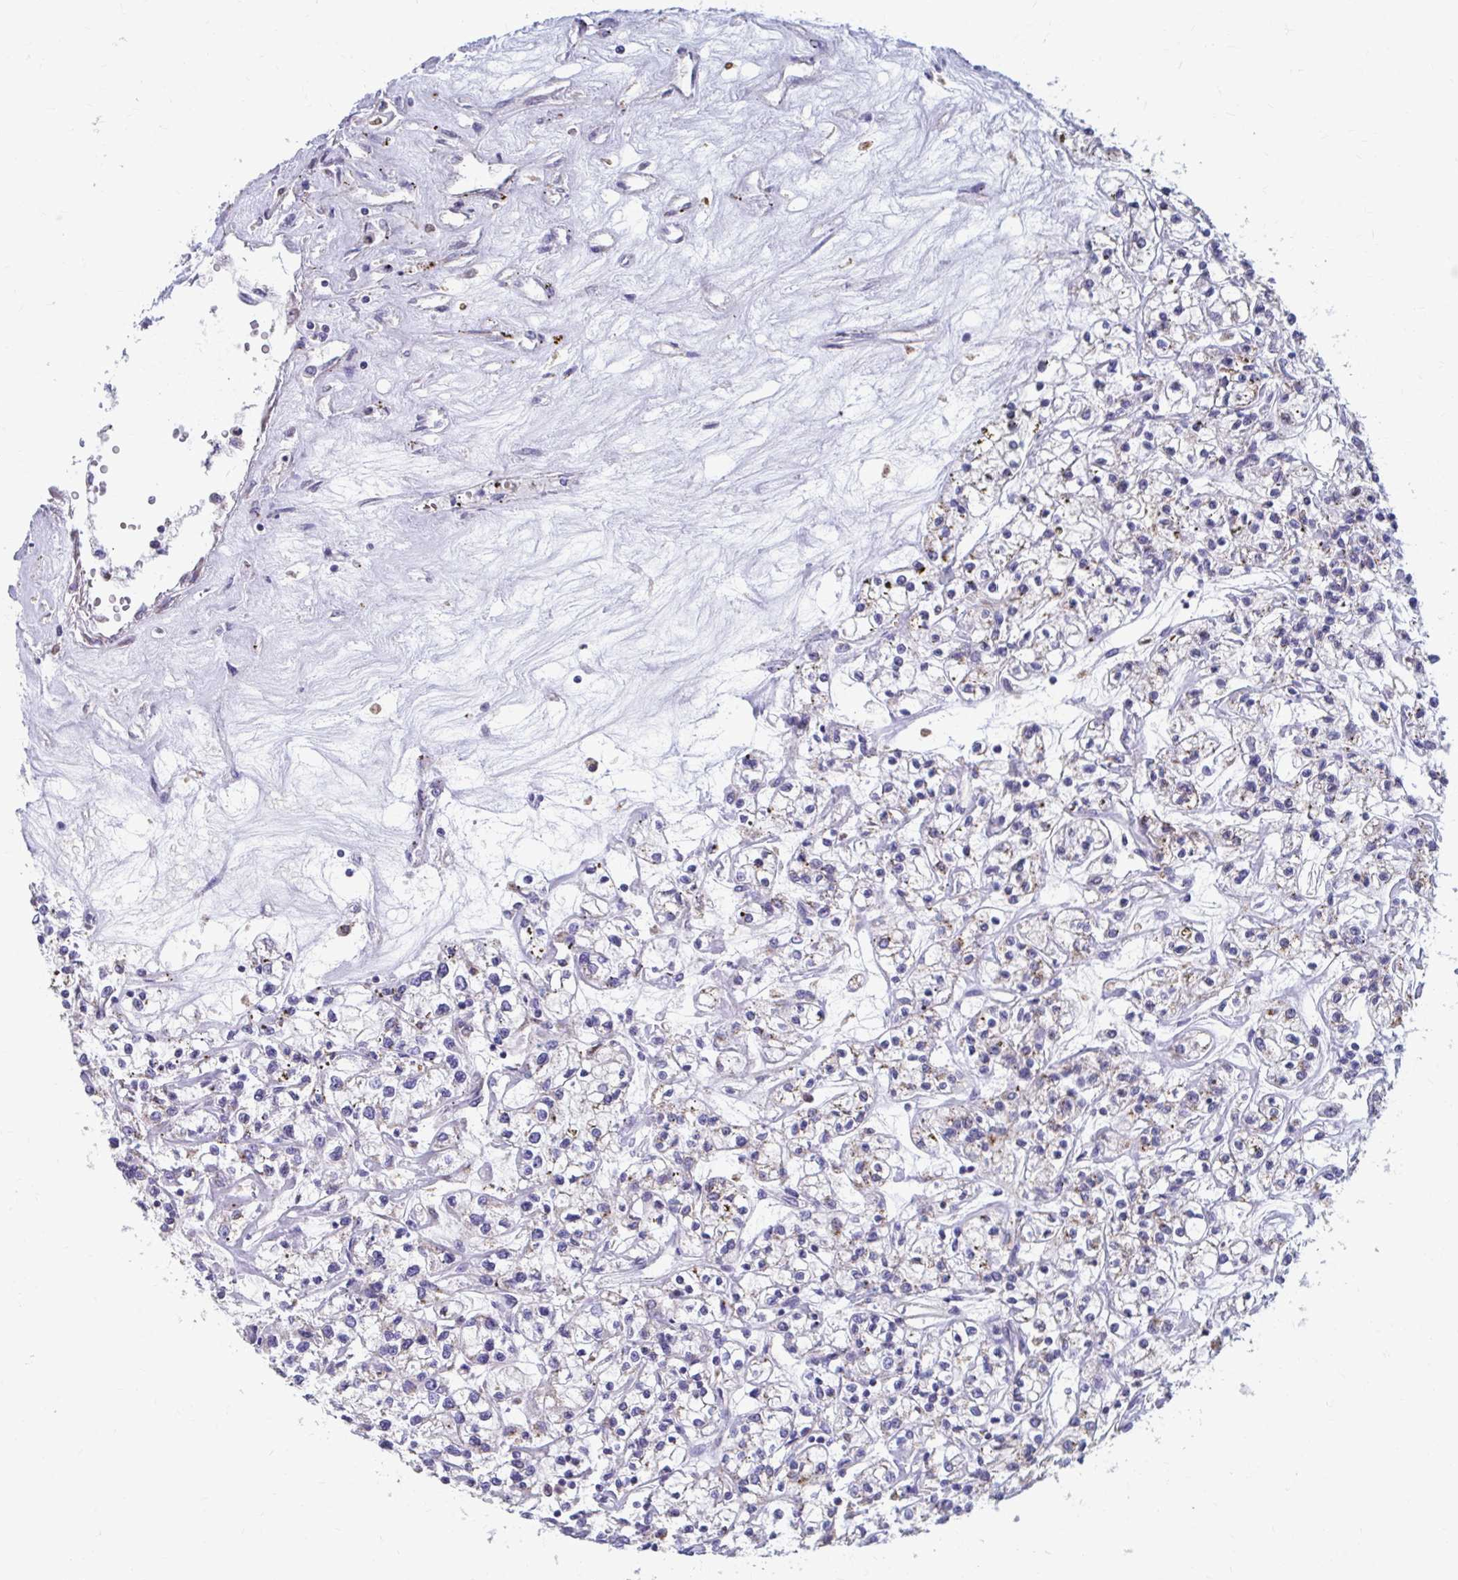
{"staining": {"intensity": "negative", "quantity": "none", "location": "none"}, "tissue": "renal cancer", "cell_type": "Tumor cells", "image_type": "cancer", "snomed": [{"axis": "morphology", "description": "Adenocarcinoma, NOS"}, {"axis": "topography", "description": "Kidney"}], "caption": "IHC photomicrograph of adenocarcinoma (renal) stained for a protein (brown), which demonstrates no staining in tumor cells.", "gene": "FKBP2", "patient": {"sex": "female", "age": 59}}